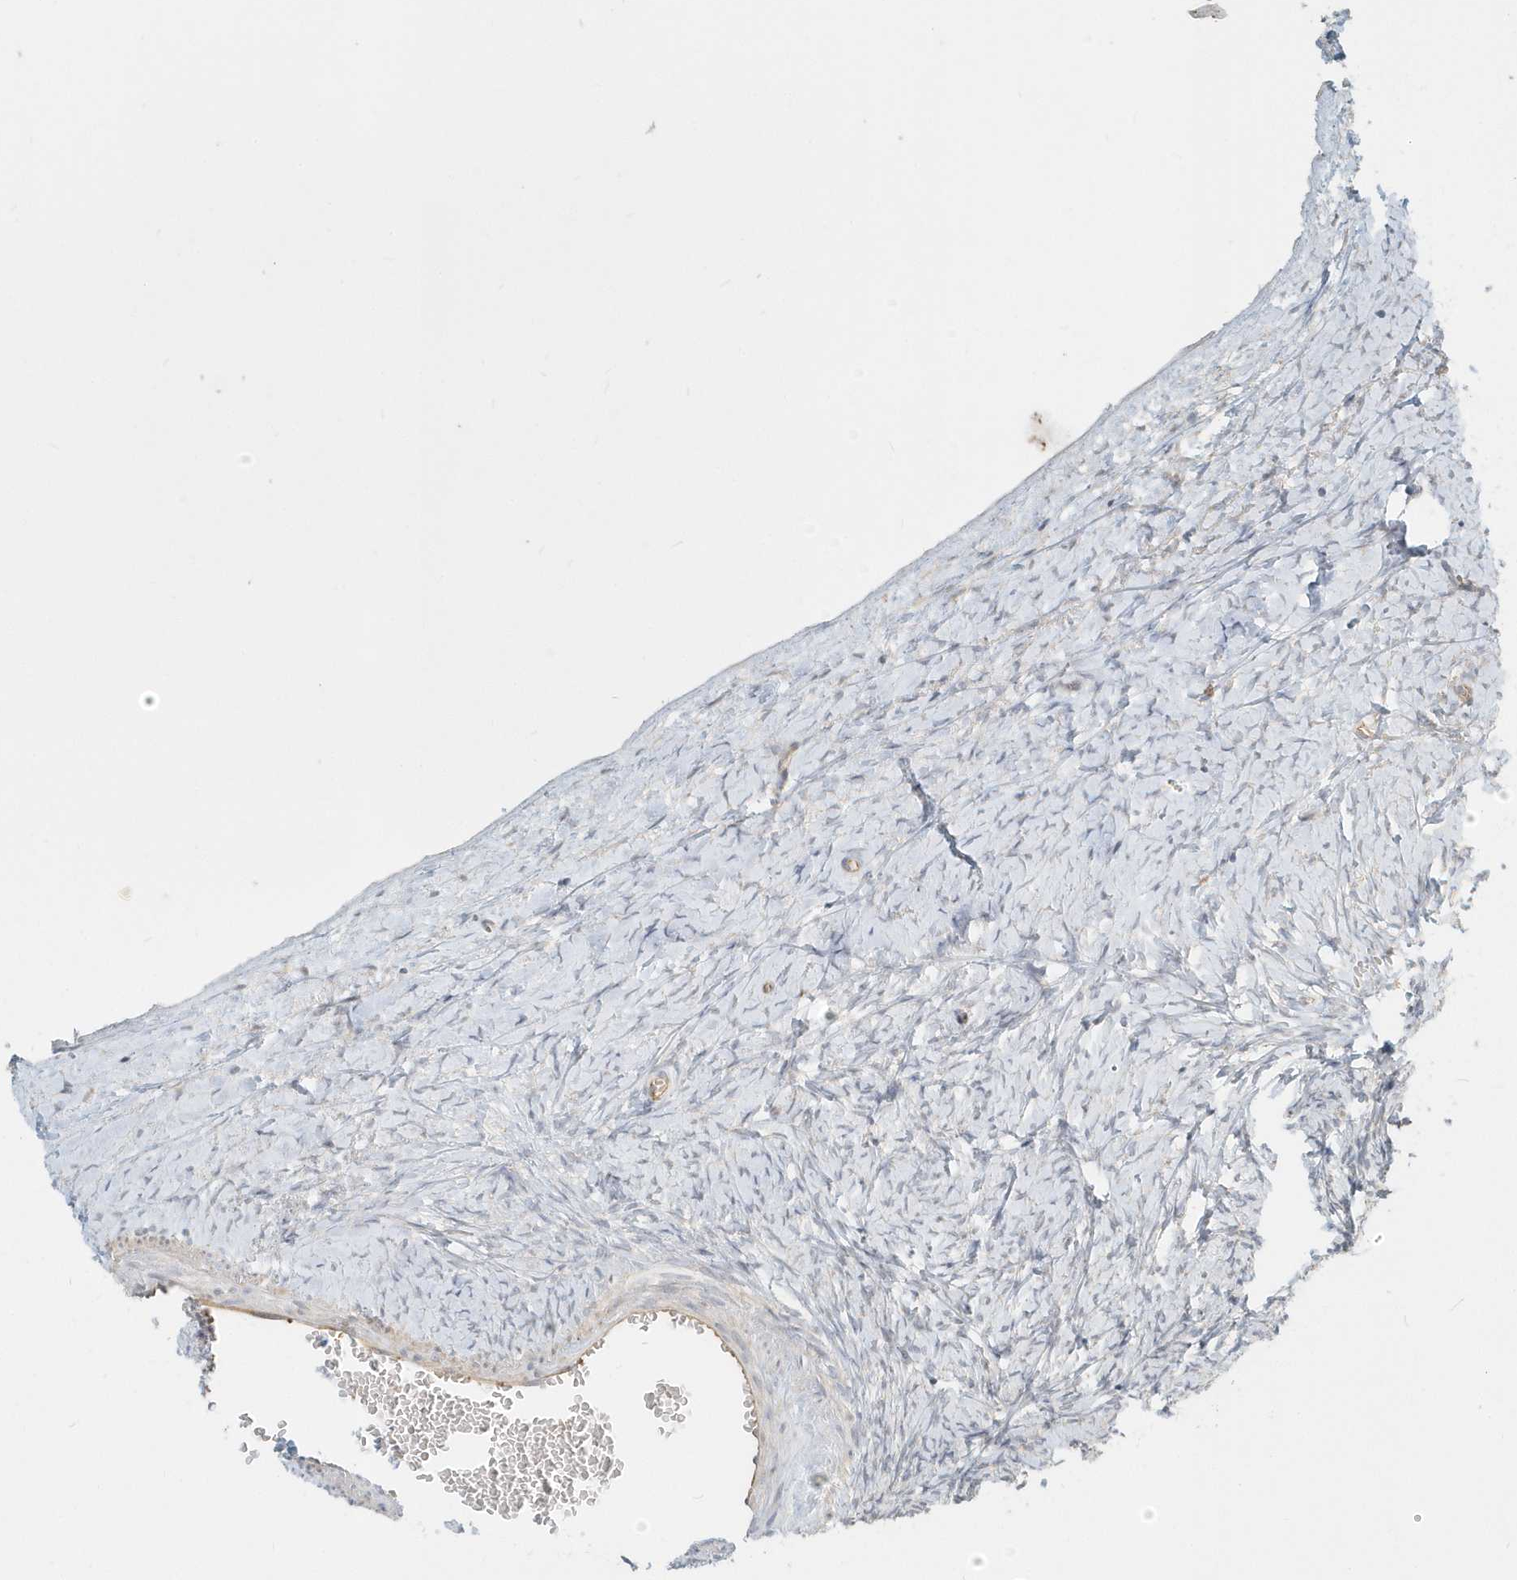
{"staining": {"intensity": "weak", "quantity": ">75%", "location": "cytoplasmic/membranous"}, "tissue": "ovary", "cell_type": "Follicle cells", "image_type": "normal", "snomed": [{"axis": "morphology", "description": "Normal tissue, NOS"}, {"axis": "morphology", "description": "Developmental malformation"}, {"axis": "topography", "description": "Ovary"}], "caption": "Immunohistochemistry staining of benign ovary, which demonstrates low levels of weak cytoplasmic/membranous positivity in approximately >75% of follicle cells indicating weak cytoplasmic/membranous protein staining. The staining was performed using DAB (brown) for protein detection and nuclei were counterstained in hematoxylin (blue).", "gene": "NAPB", "patient": {"sex": "female", "age": 39}}